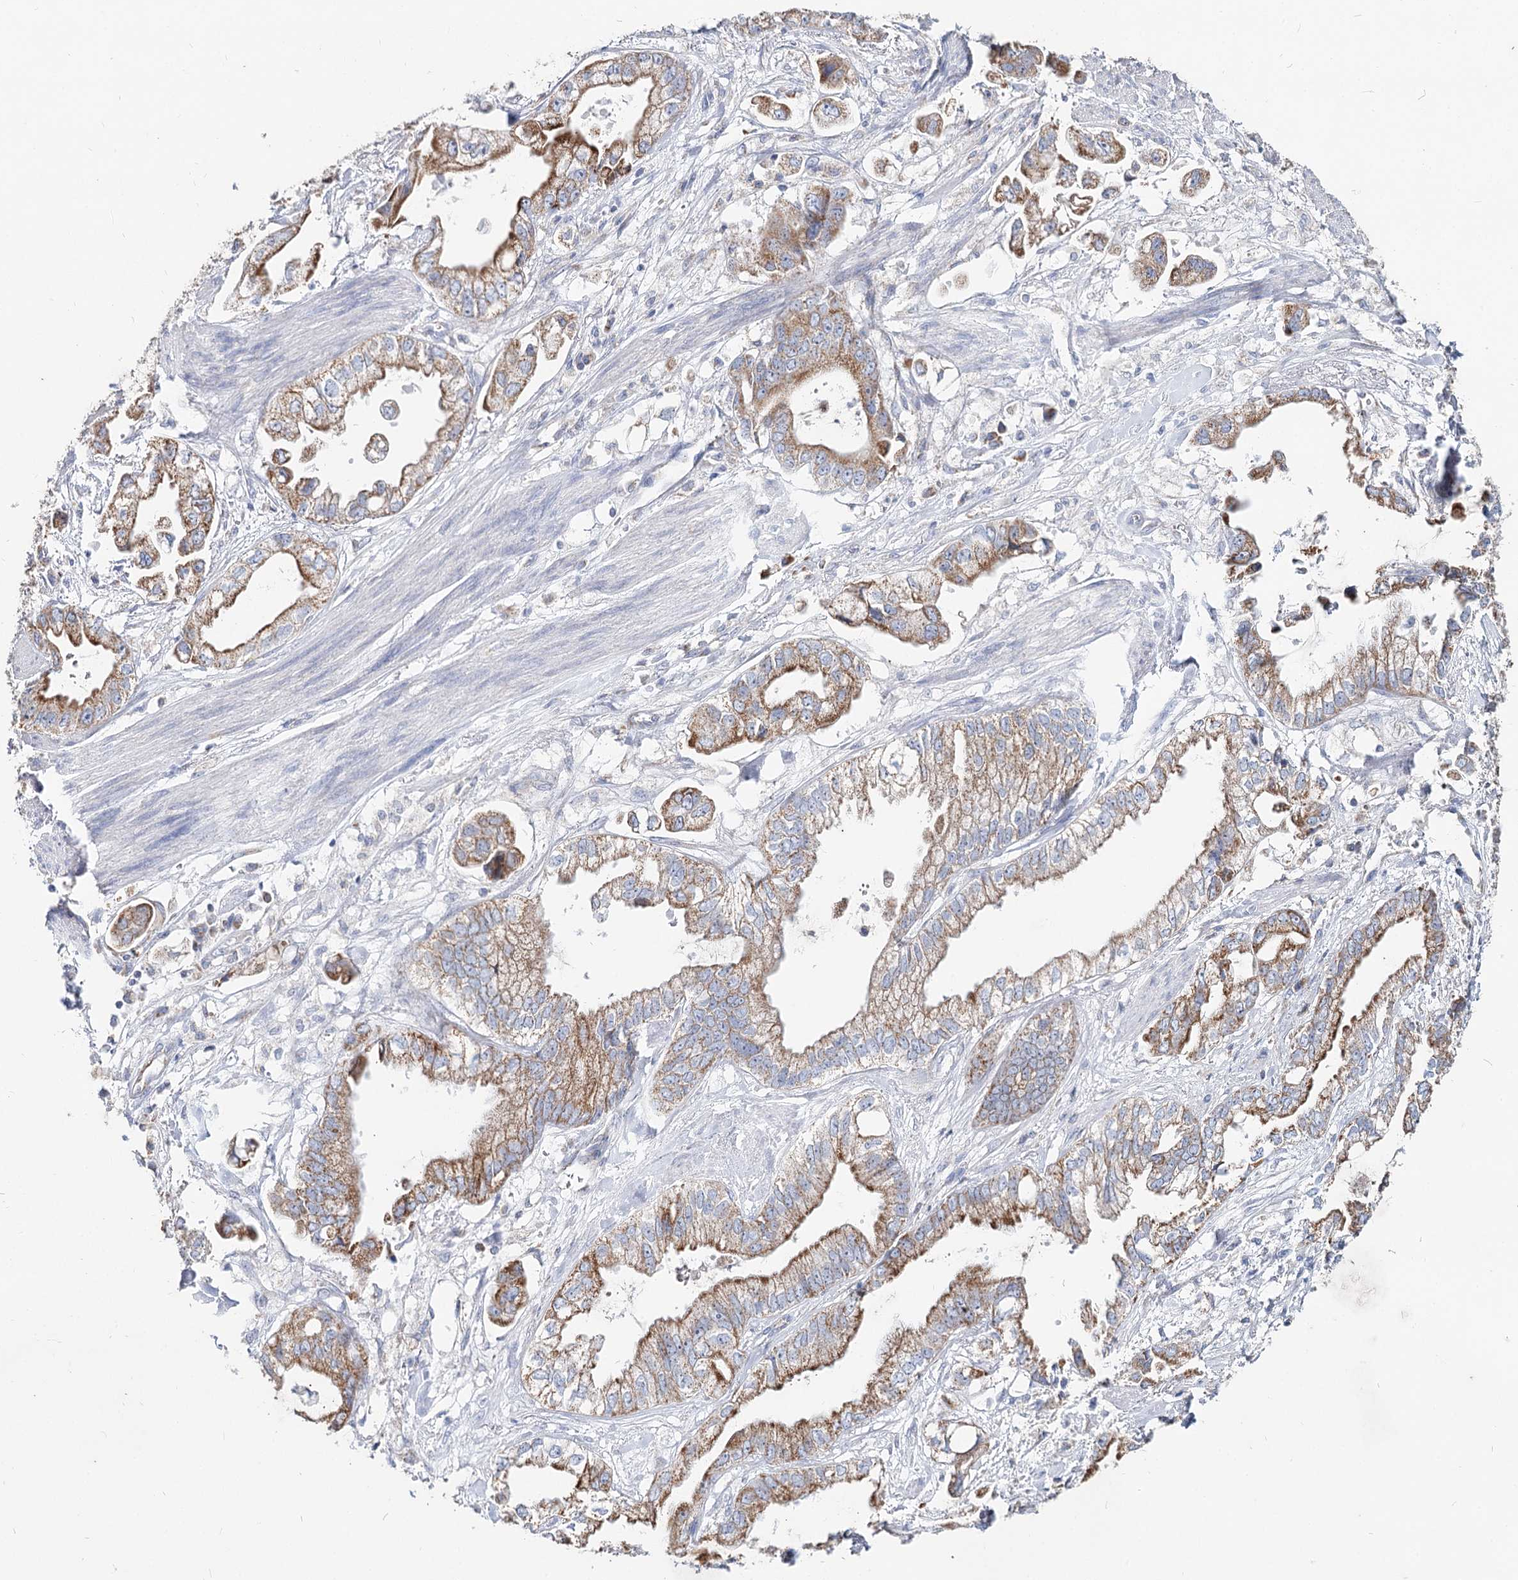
{"staining": {"intensity": "moderate", "quantity": ">75%", "location": "cytoplasmic/membranous"}, "tissue": "stomach cancer", "cell_type": "Tumor cells", "image_type": "cancer", "snomed": [{"axis": "morphology", "description": "Adenocarcinoma, NOS"}, {"axis": "topography", "description": "Stomach"}], "caption": "Immunohistochemistry image of neoplastic tissue: human stomach adenocarcinoma stained using immunohistochemistry exhibits medium levels of moderate protein expression localized specifically in the cytoplasmic/membranous of tumor cells, appearing as a cytoplasmic/membranous brown color.", "gene": "MCCC2", "patient": {"sex": "male", "age": 62}}